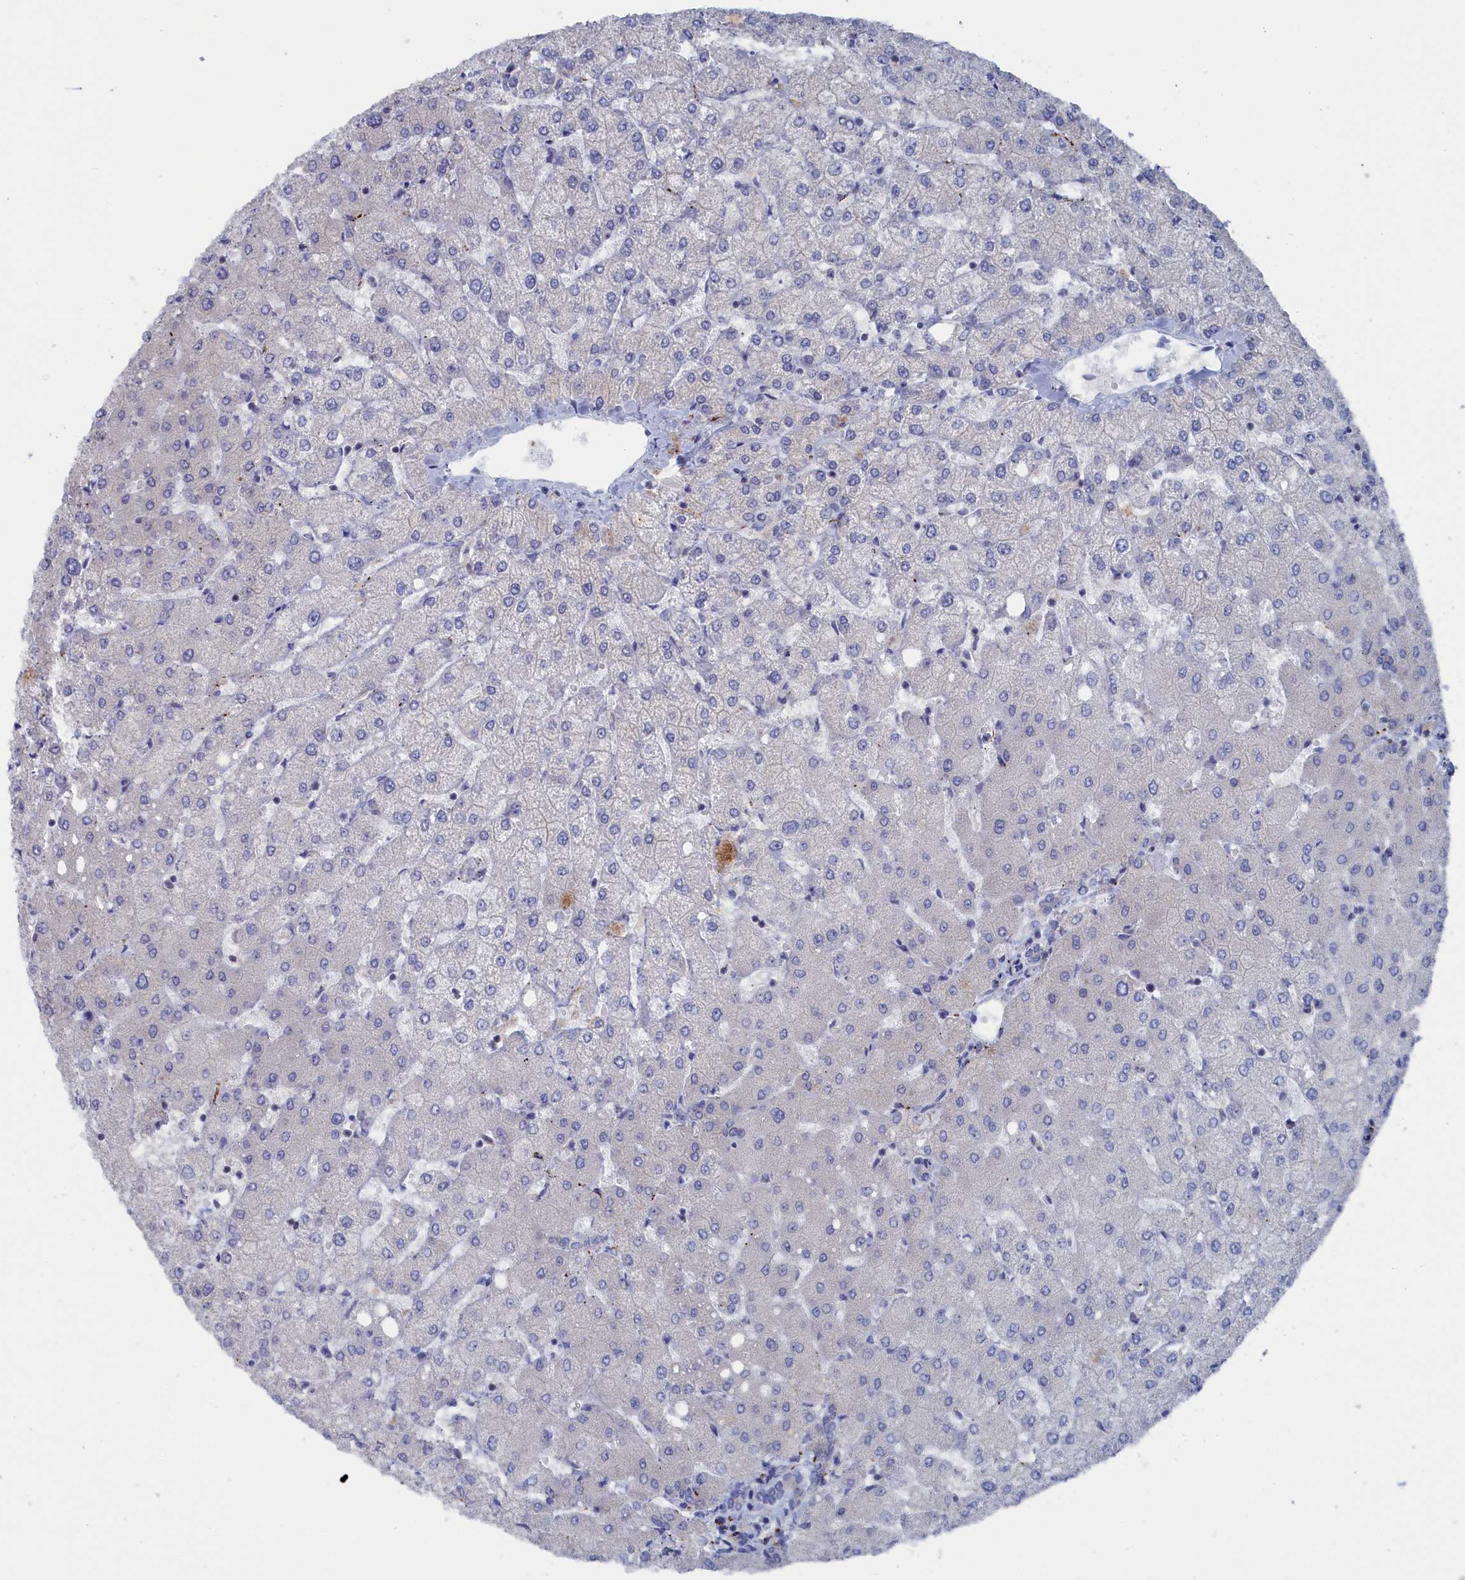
{"staining": {"intensity": "negative", "quantity": "none", "location": "none"}, "tissue": "liver", "cell_type": "Cholangiocytes", "image_type": "normal", "snomed": [{"axis": "morphology", "description": "Normal tissue, NOS"}, {"axis": "topography", "description": "Liver"}], "caption": "An image of human liver is negative for staining in cholangiocytes. (DAB immunohistochemistry (IHC), high magnification).", "gene": "CEND1", "patient": {"sex": "female", "age": 54}}